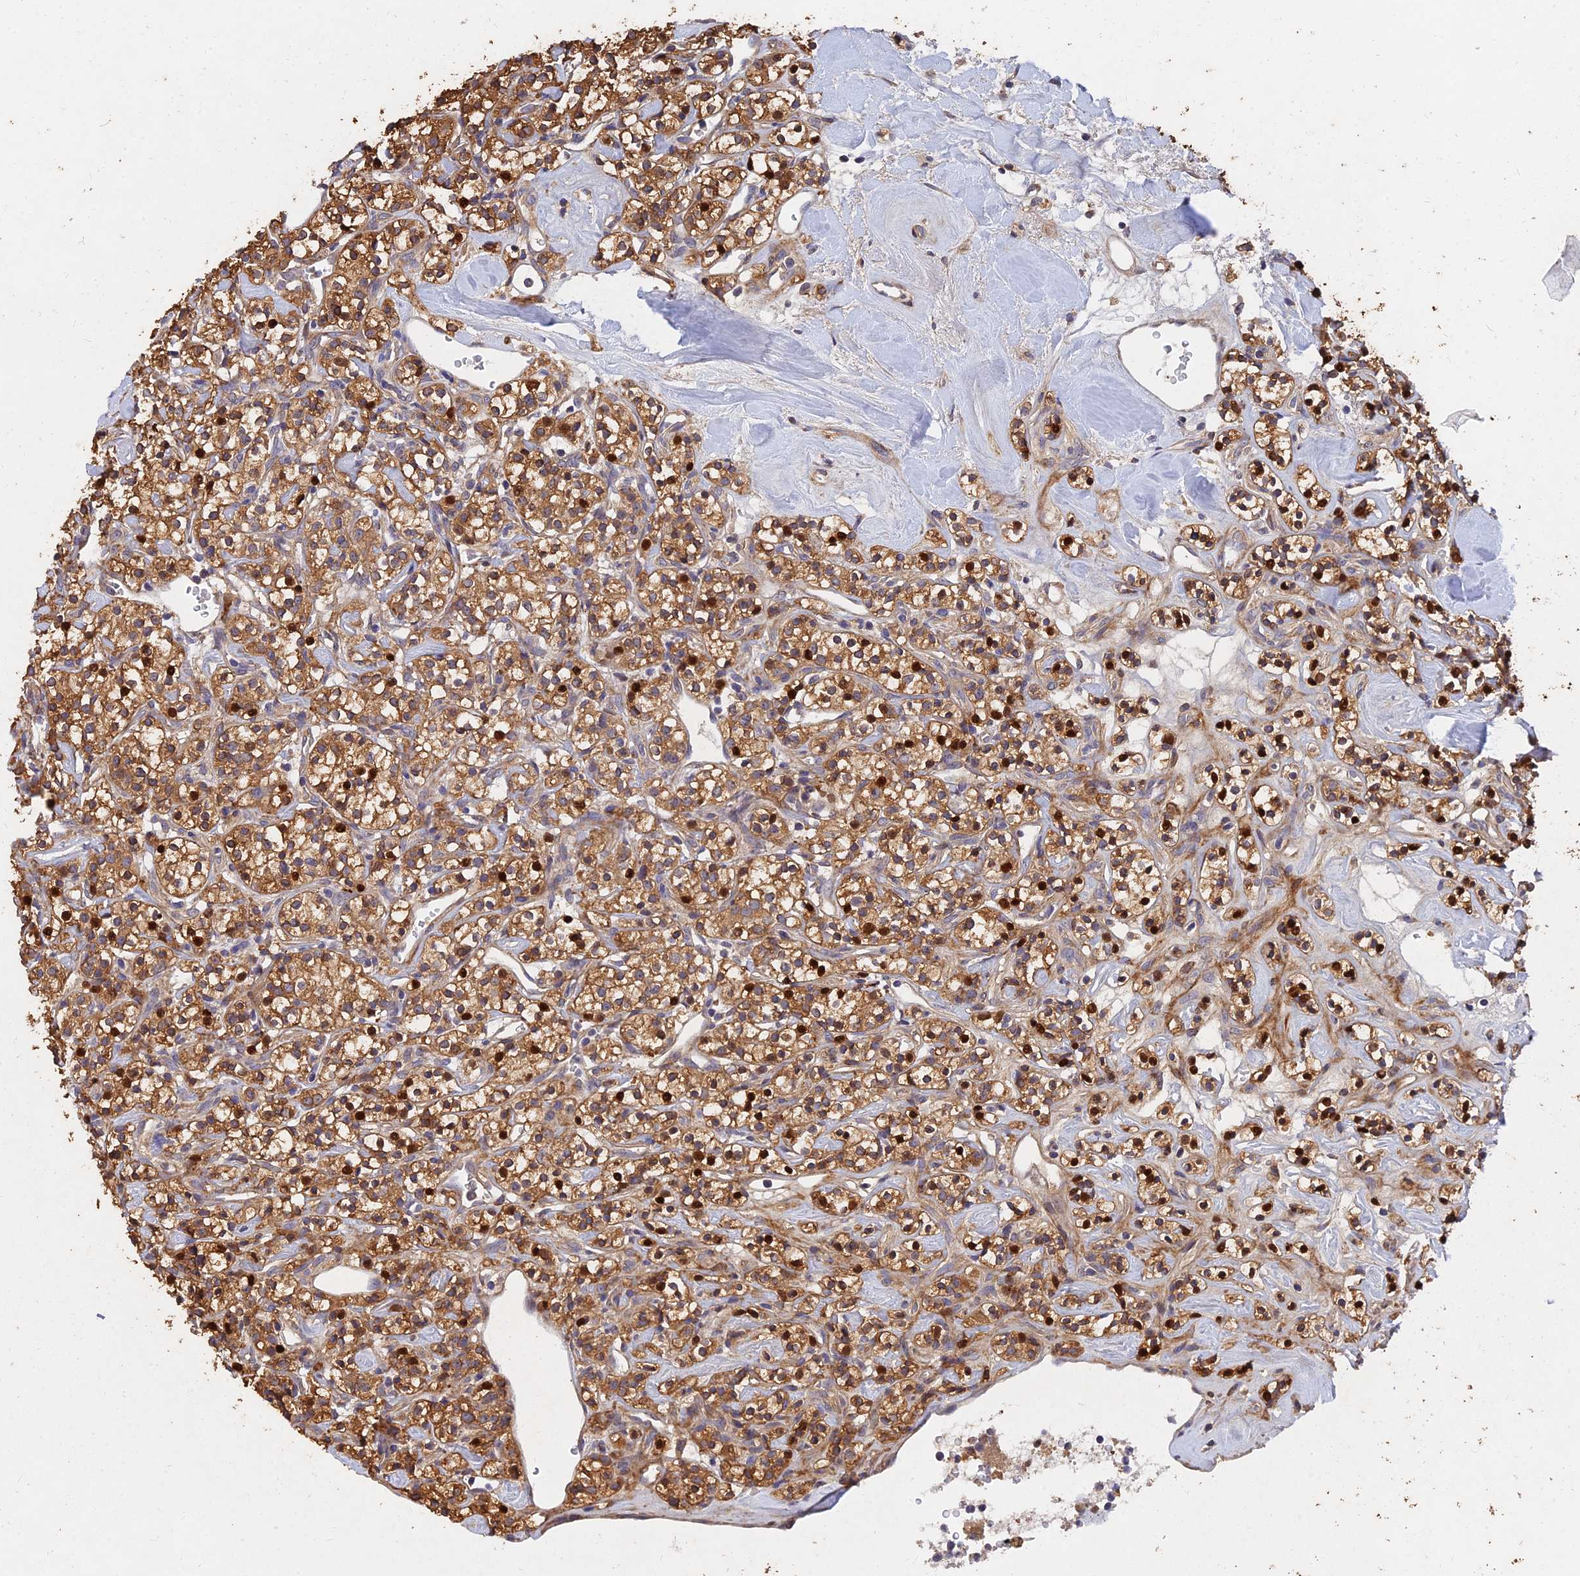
{"staining": {"intensity": "strong", "quantity": ">75%", "location": "cytoplasmic/membranous,nuclear"}, "tissue": "renal cancer", "cell_type": "Tumor cells", "image_type": "cancer", "snomed": [{"axis": "morphology", "description": "Adenocarcinoma, NOS"}, {"axis": "topography", "description": "Kidney"}], "caption": "Immunohistochemical staining of human renal cancer (adenocarcinoma) exhibits high levels of strong cytoplasmic/membranous and nuclear staining in about >75% of tumor cells.", "gene": "SLC38A11", "patient": {"sex": "male", "age": 77}}